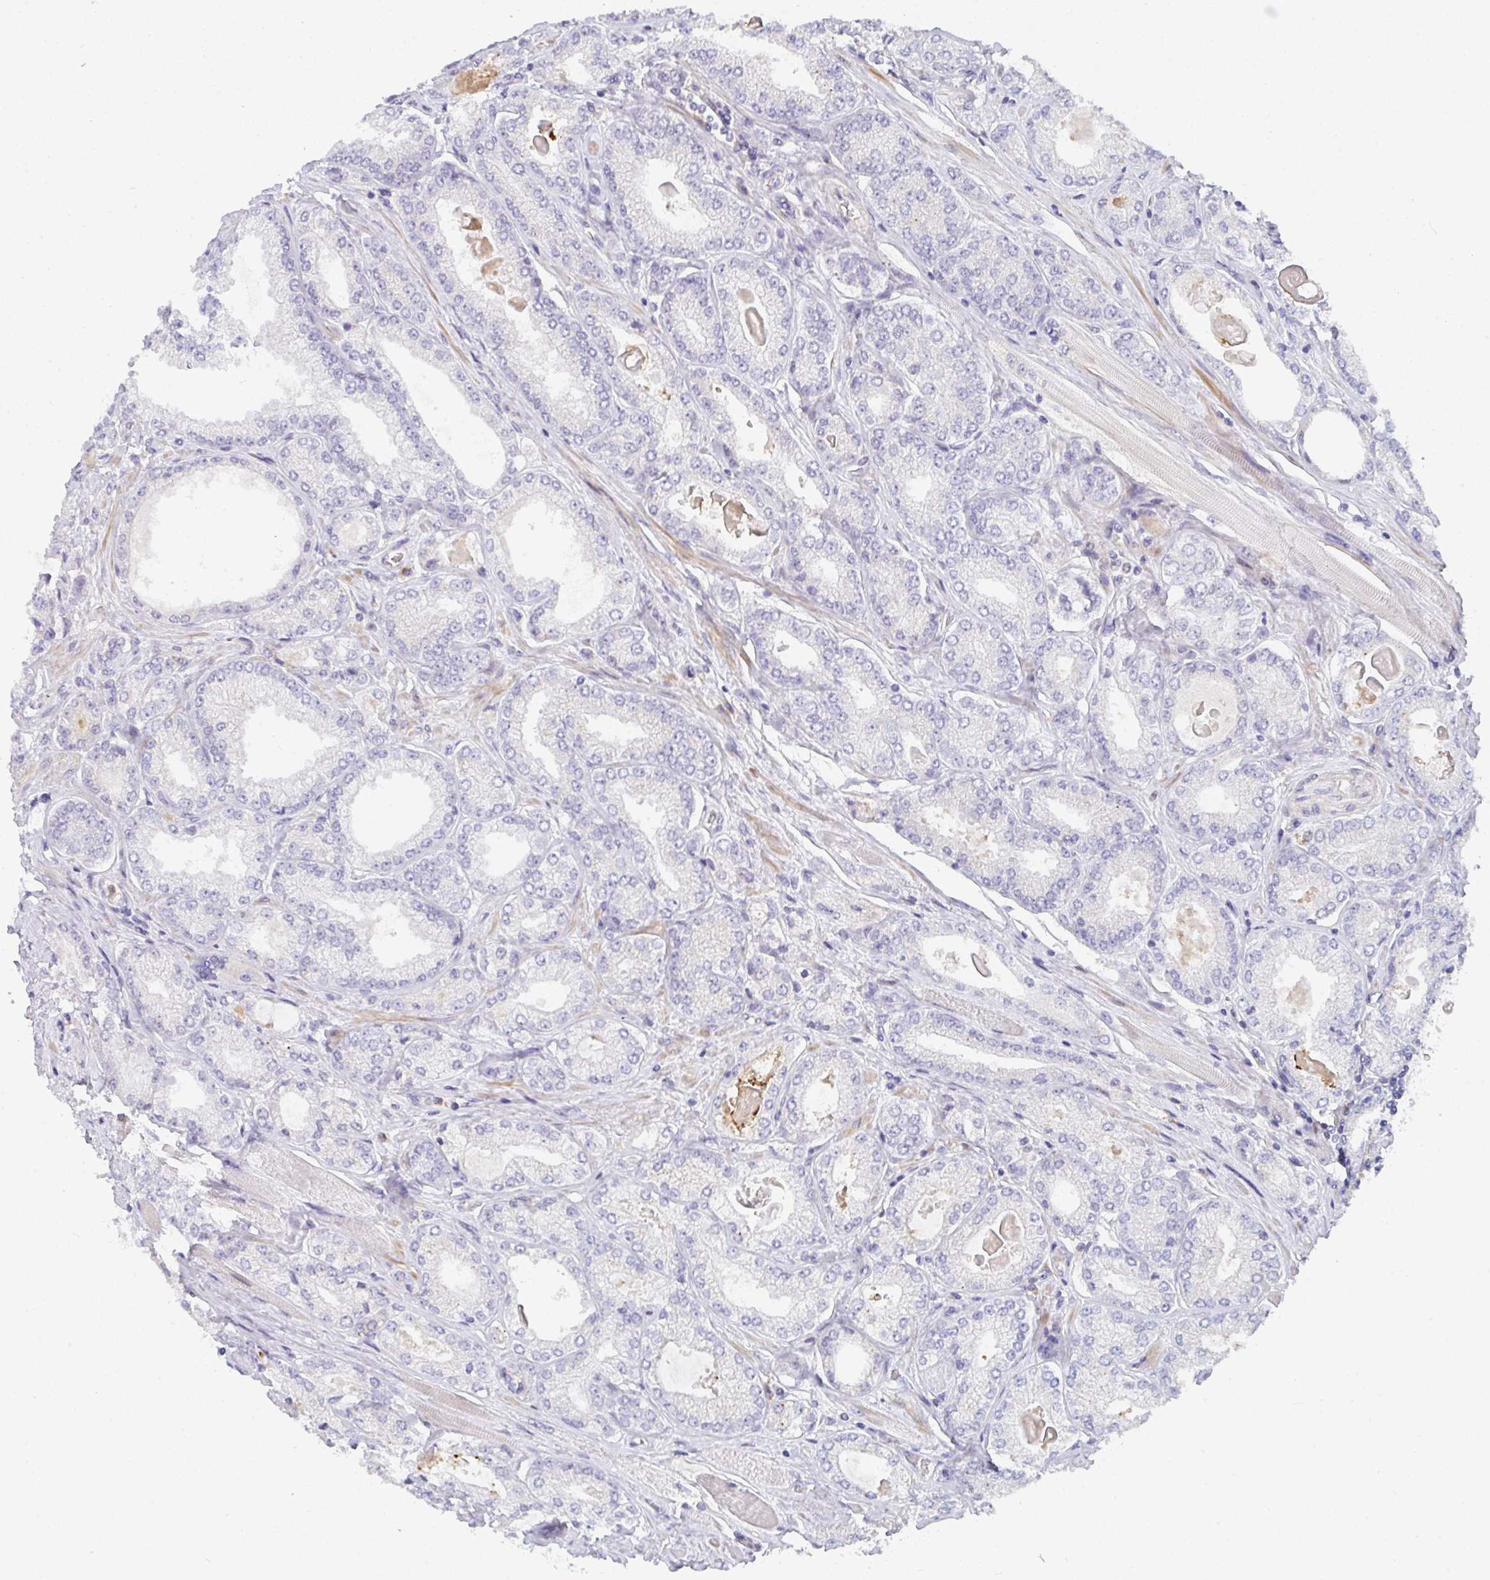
{"staining": {"intensity": "negative", "quantity": "none", "location": "none"}, "tissue": "prostate cancer", "cell_type": "Tumor cells", "image_type": "cancer", "snomed": [{"axis": "morphology", "description": "Adenocarcinoma, High grade"}, {"axis": "topography", "description": "Prostate"}], "caption": "High magnification brightfield microscopy of high-grade adenocarcinoma (prostate) stained with DAB (3,3'-diaminobenzidine) (brown) and counterstained with hematoxylin (blue): tumor cells show no significant positivity.", "gene": "KLHL33", "patient": {"sex": "male", "age": 68}}